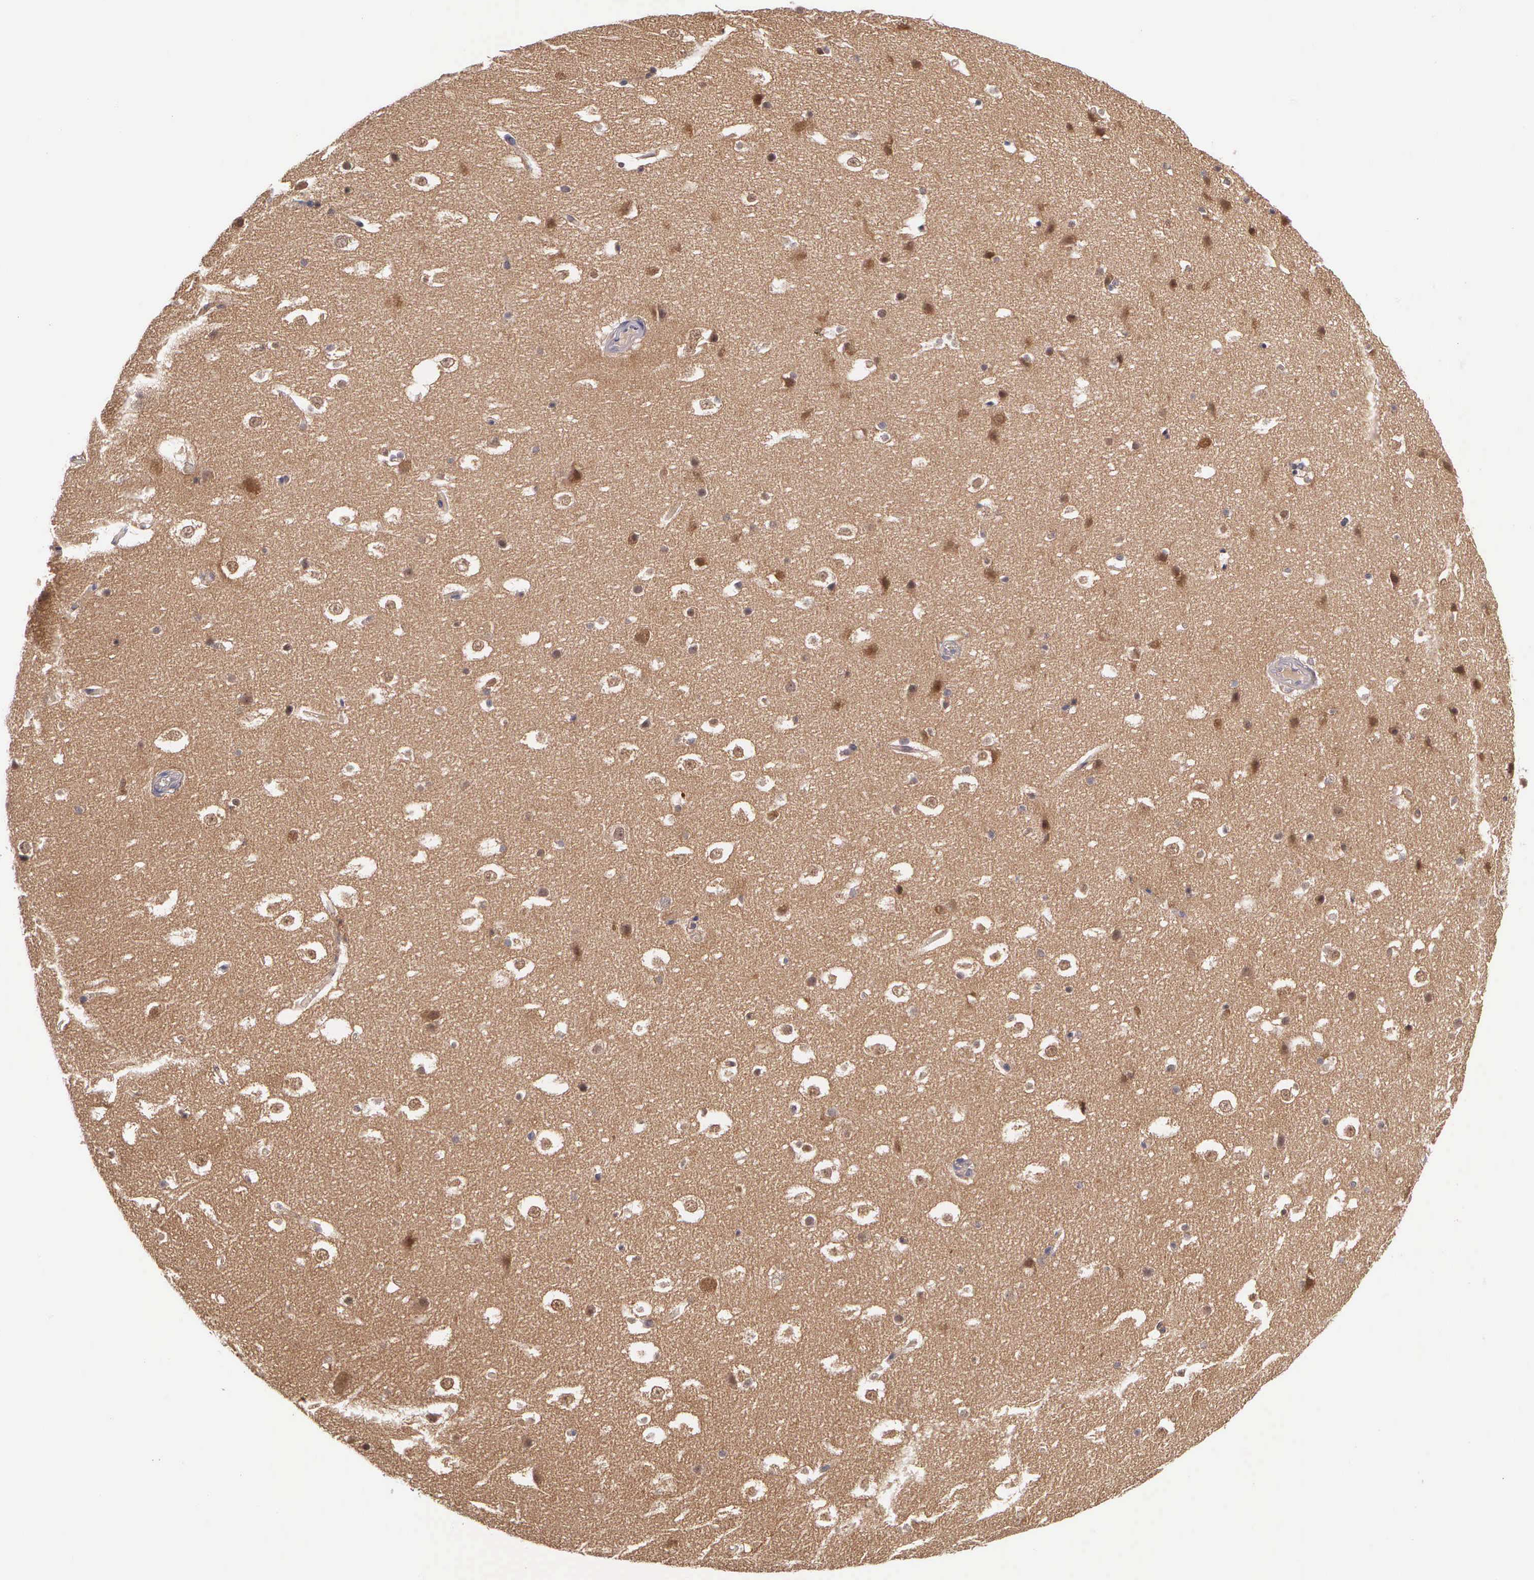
{"staining": {"intensity": "moderate", "quantity": "25%-75%", "location": "cytoplasmic/membranous"}, "tissue": "hippocampus", "cell_type": "Glial cells", "image_type": "normal", "snomed": [{"axis": "morphology", "description": "Normal tissue, NOS"}, {"axis": "topography", "description": "Hippocampus"}], "caption": "DAB (3,3'-diaminobenzidine) immunohistochemical staining of normal human hippocampus reveals moderate cytoplasmic/membranous protein positivity in approximately 25%-75% of glial cells.", "gene": "IGBP1P2", "patient": {"sex": "male", "age": 45}}